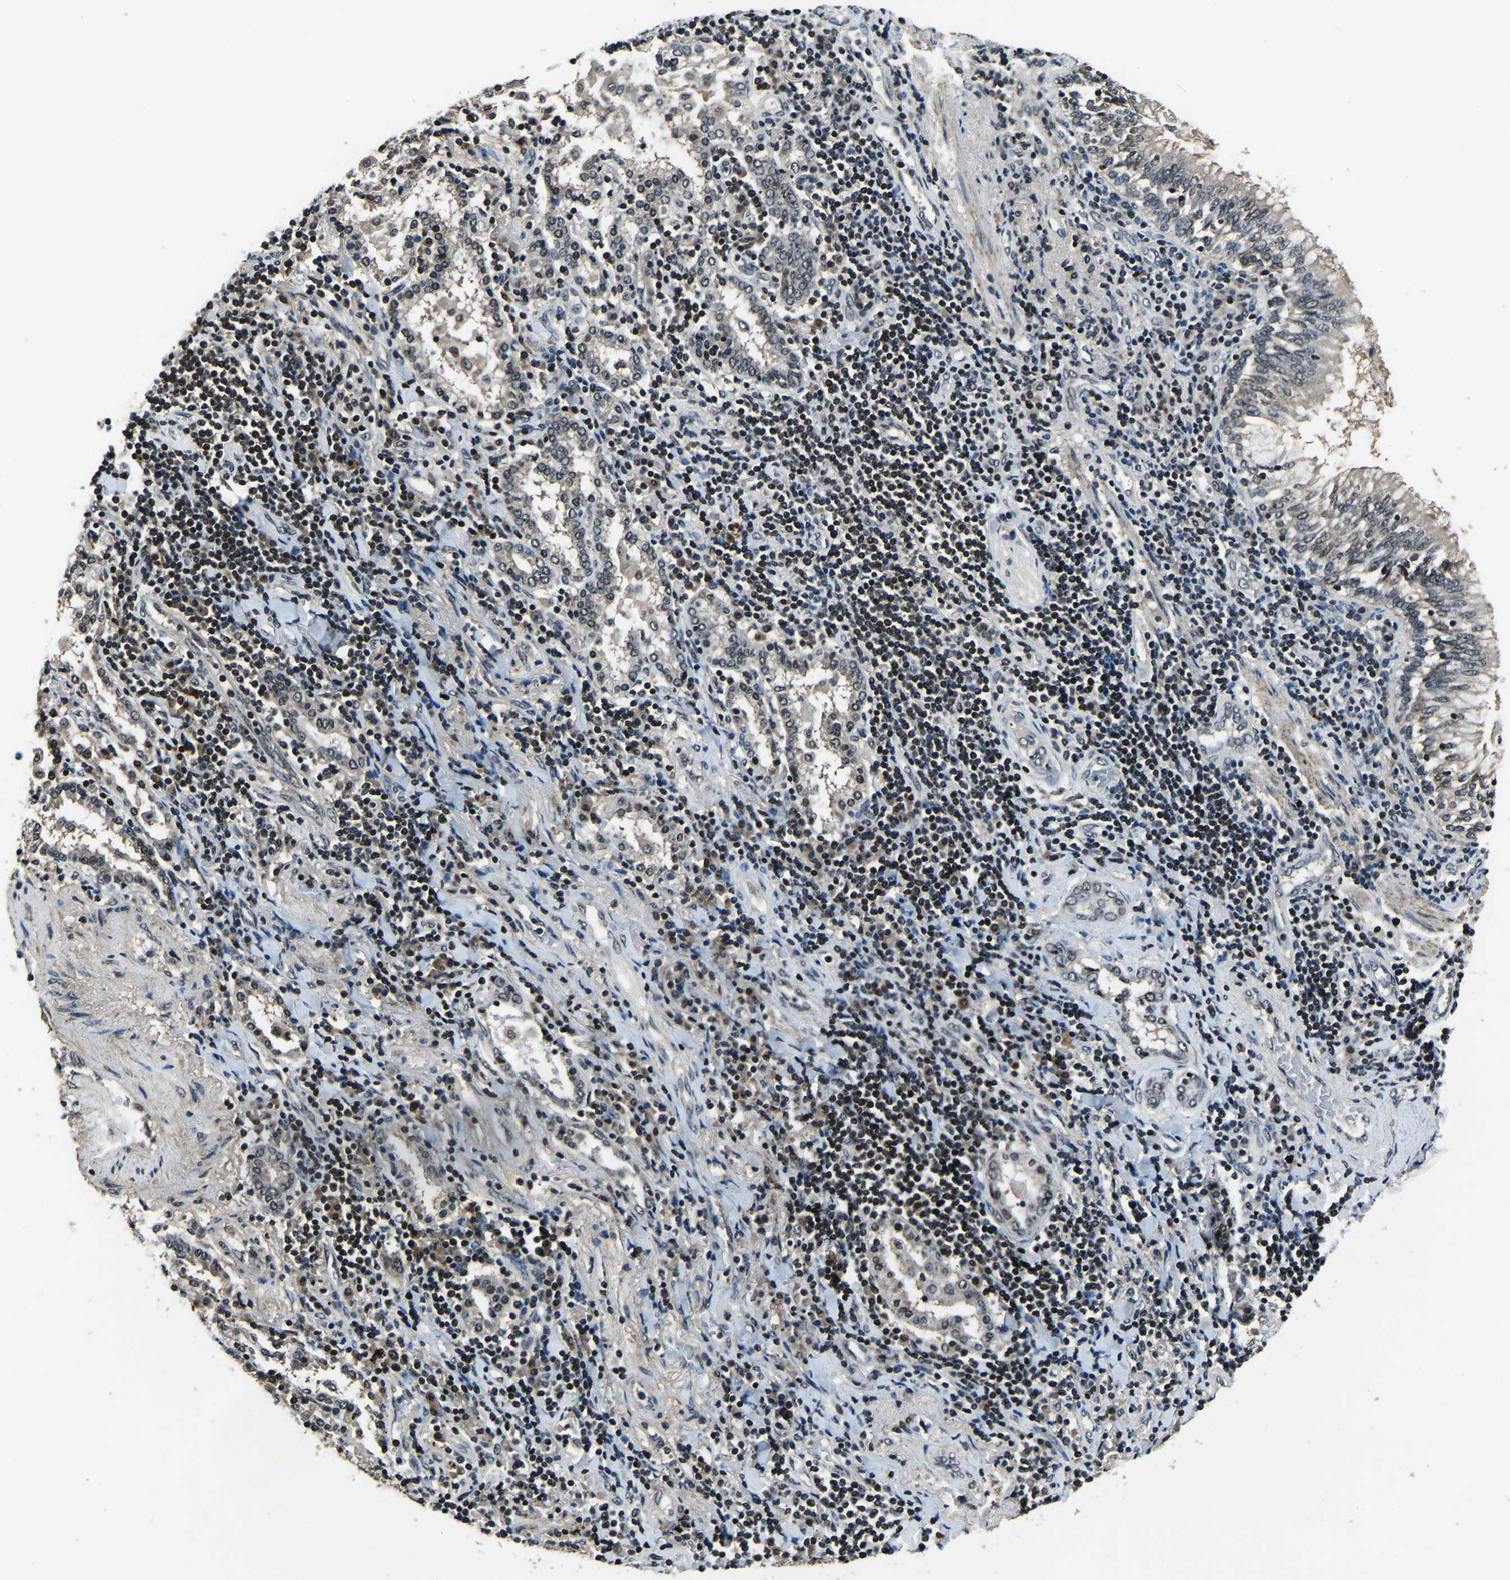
{"staining": {"intensity": "negative", "quantity": "none", "location": "none"}, "tissue": "lung cancer", "cell_type": "Tumor cells", "image_type": "cancer", "snomed": [{"axis": "morphology", "description": "Adenocarcinoma, NOS"}, {"axis": "topography", "description": "Lung"}], "caption": "Tumor cells show no significant expression in lung cancer (adenocarcinoma).", "gene": "ANKIB1", "patient": {"sex": "female", "age": 65}}